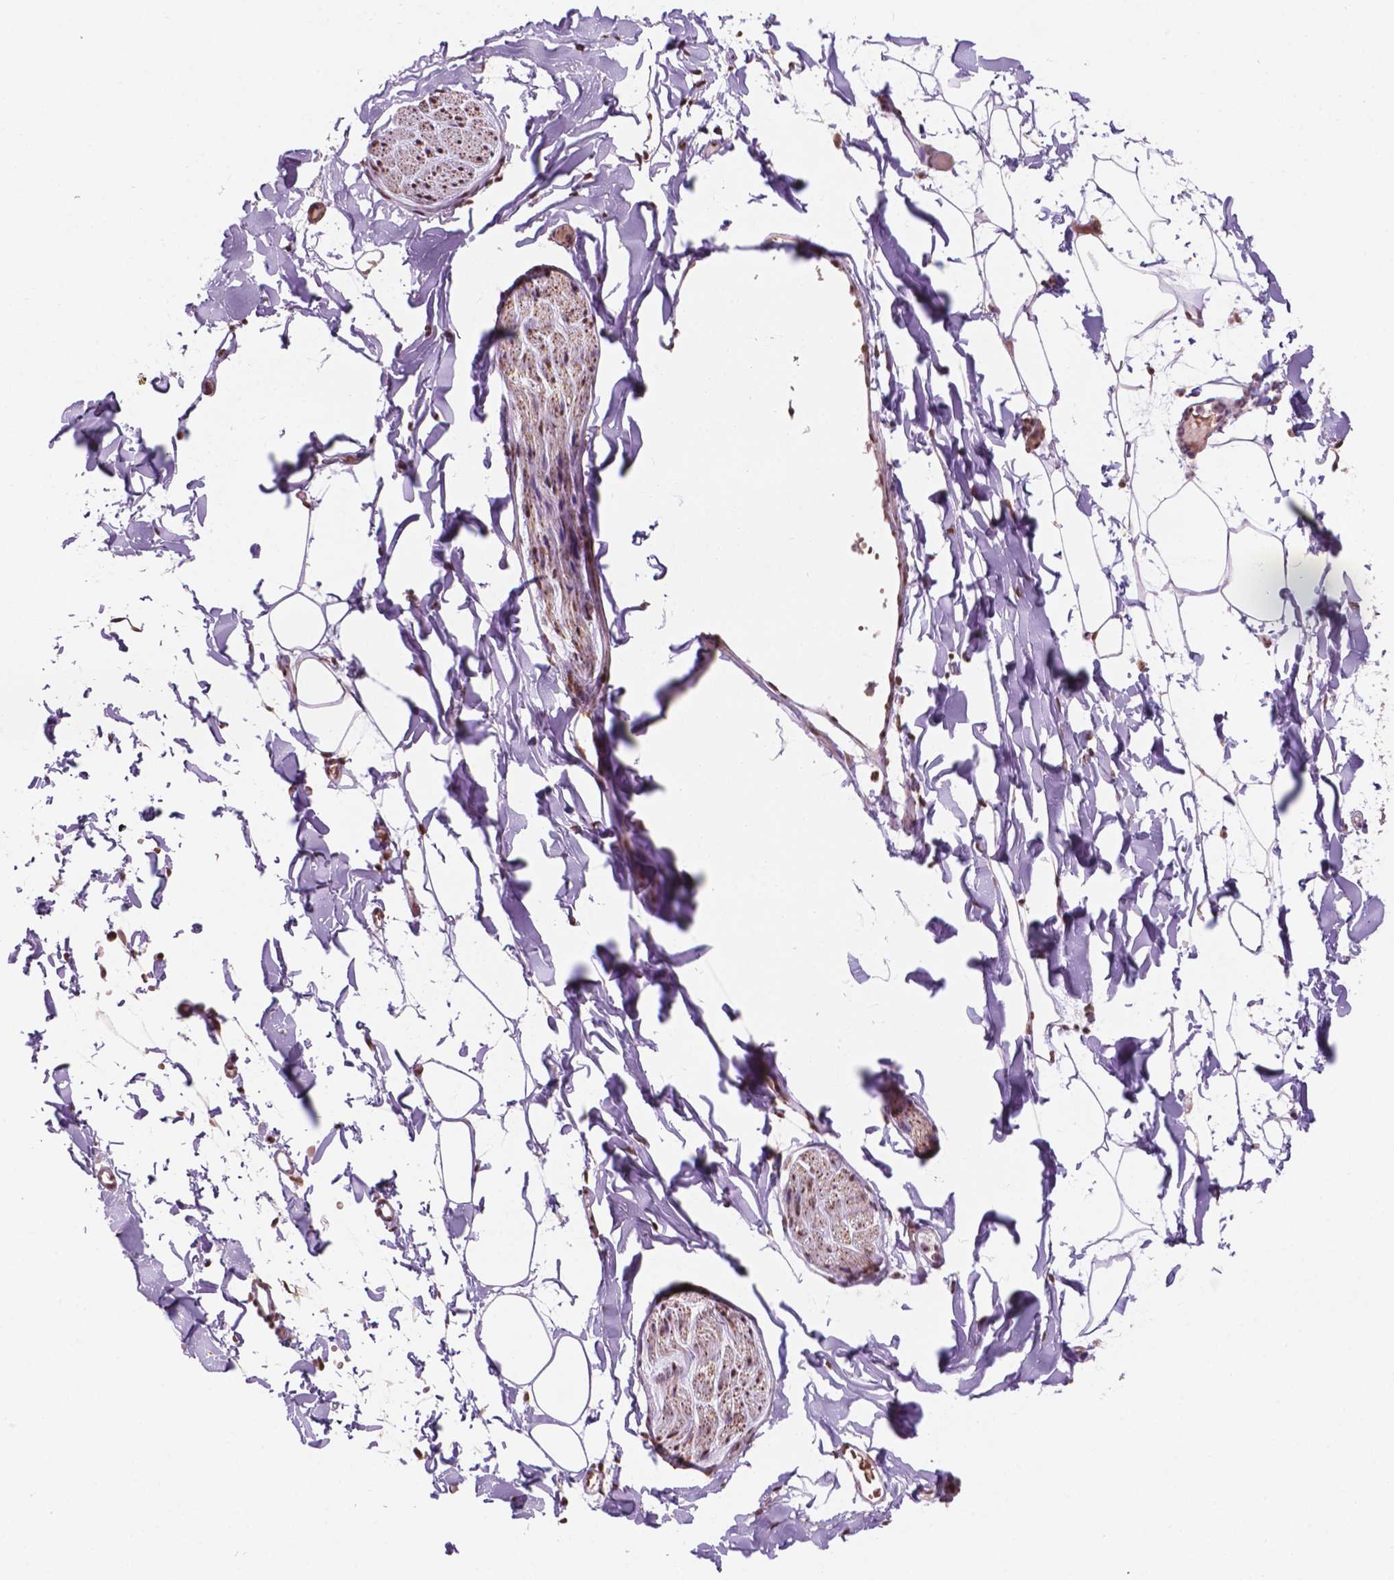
{"staining": {"intensity": "moderate", "quantity": ">75%", "location": "nuclear"}, "tissue": "adipose tissue", "cell_type": "Adipocytes", "image_type": "normal", "snomed": [{"axis": "morphology", "description": "Normal tissue, NOS"}, {"axis": "topography", "description": "Gallbladder"}, {"axis": "topography", "description": "Peripheral nerve tissue"}], "caption": "Approximately >75% of adipocytes in unremarkable human adipose tissue display moderate nuclear protein positivity as visualized by brown immunohistochemical staining.", "gene": "NDUFA10", "patient": {"sex": "female", "age": 45}}